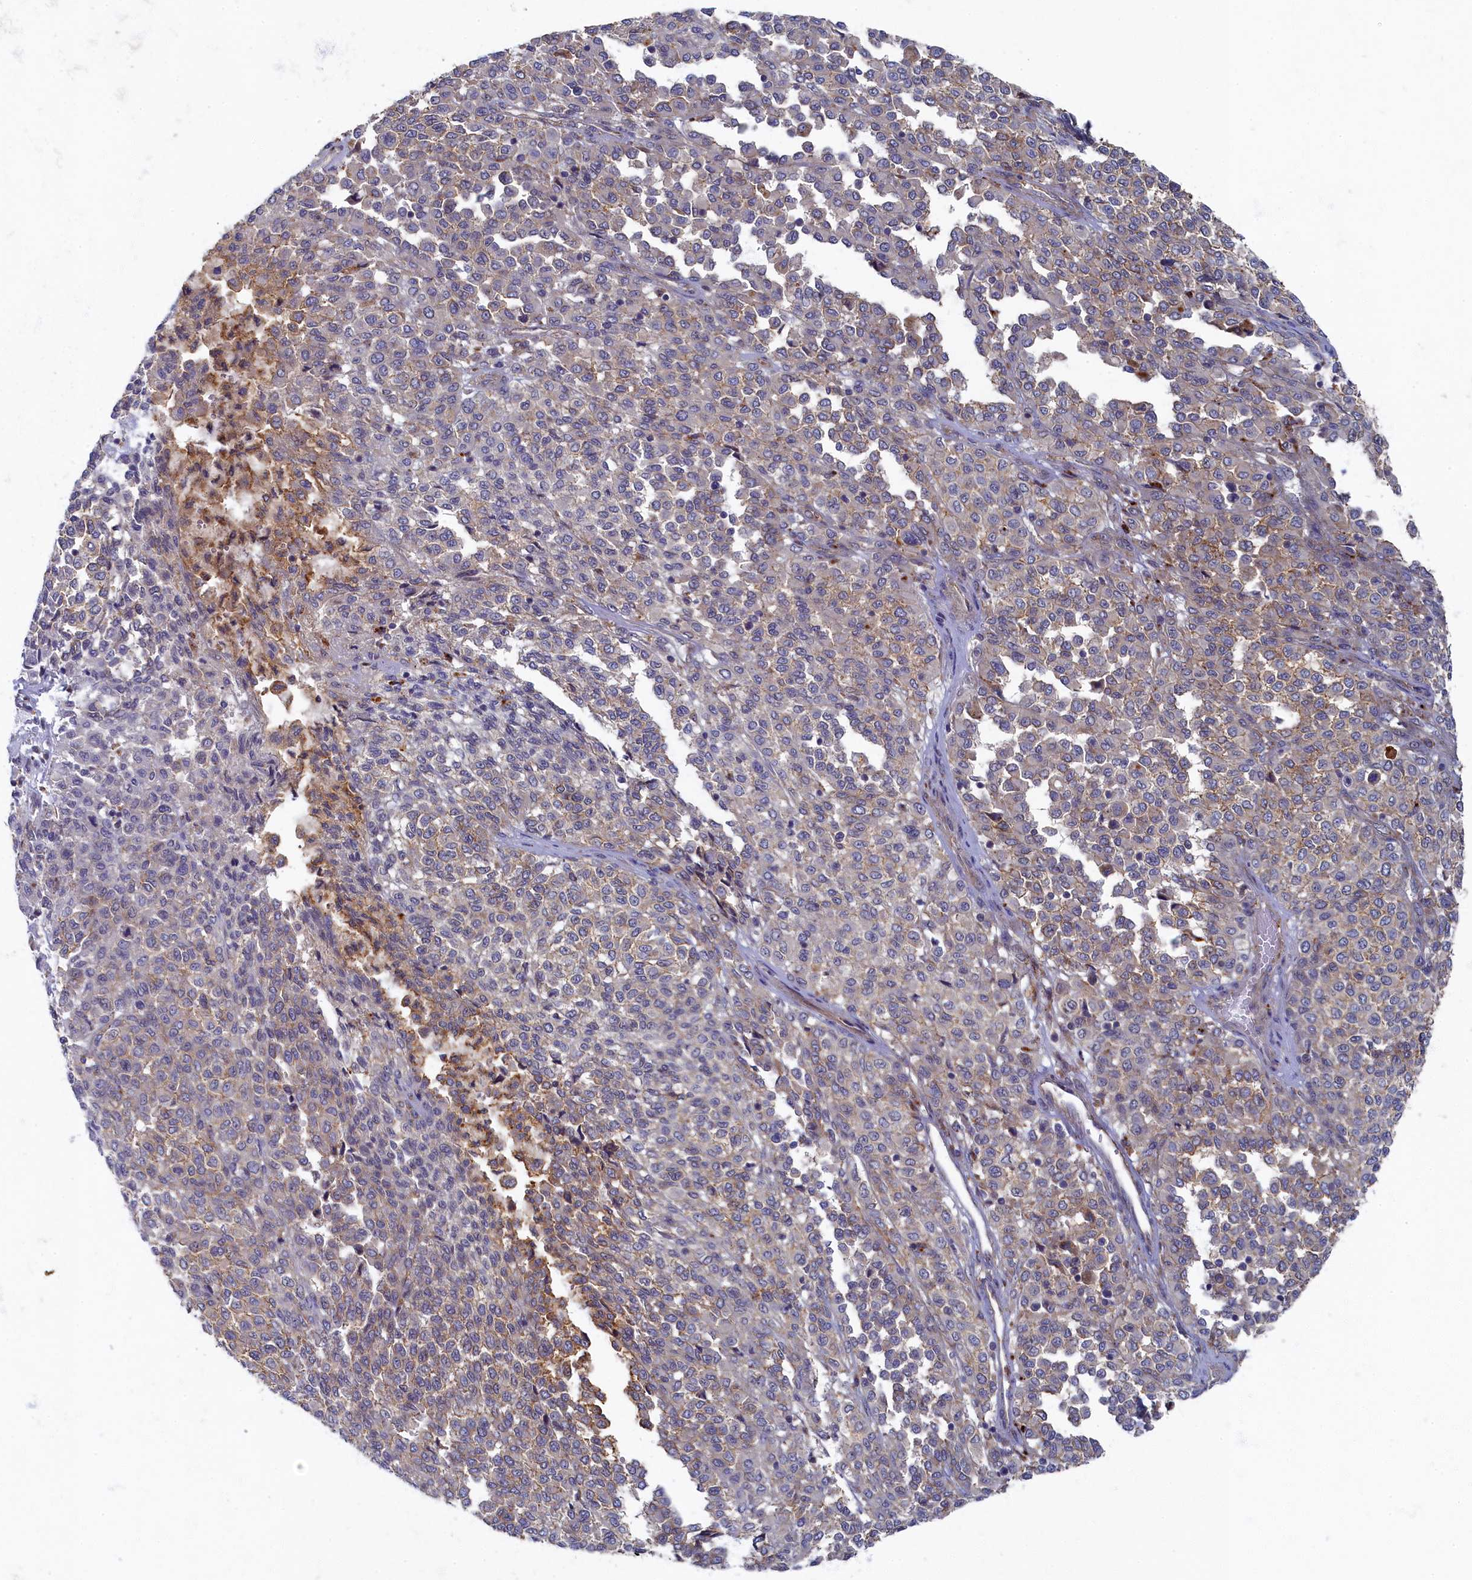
{"staining": {"intensity": "weak", "quantity": "<25%", "location": "cytoplasmic/membranous"}, "tissue": "melanoma", "cell_type": "Tumor cells", "image_type": "cancer", "snomed": [{"axis": "morphology", "description": "Malignant melanoma, Metastatic site"}, {"axis": "topography", "description": "Pancreas"}], "caption": "An image of malignant melanoma (metastatic site) stained for a protein demonstrates no brown staining in tumor cells.", "gene": "PSMG2", "patient": {"sex": "female", "age": 30}}